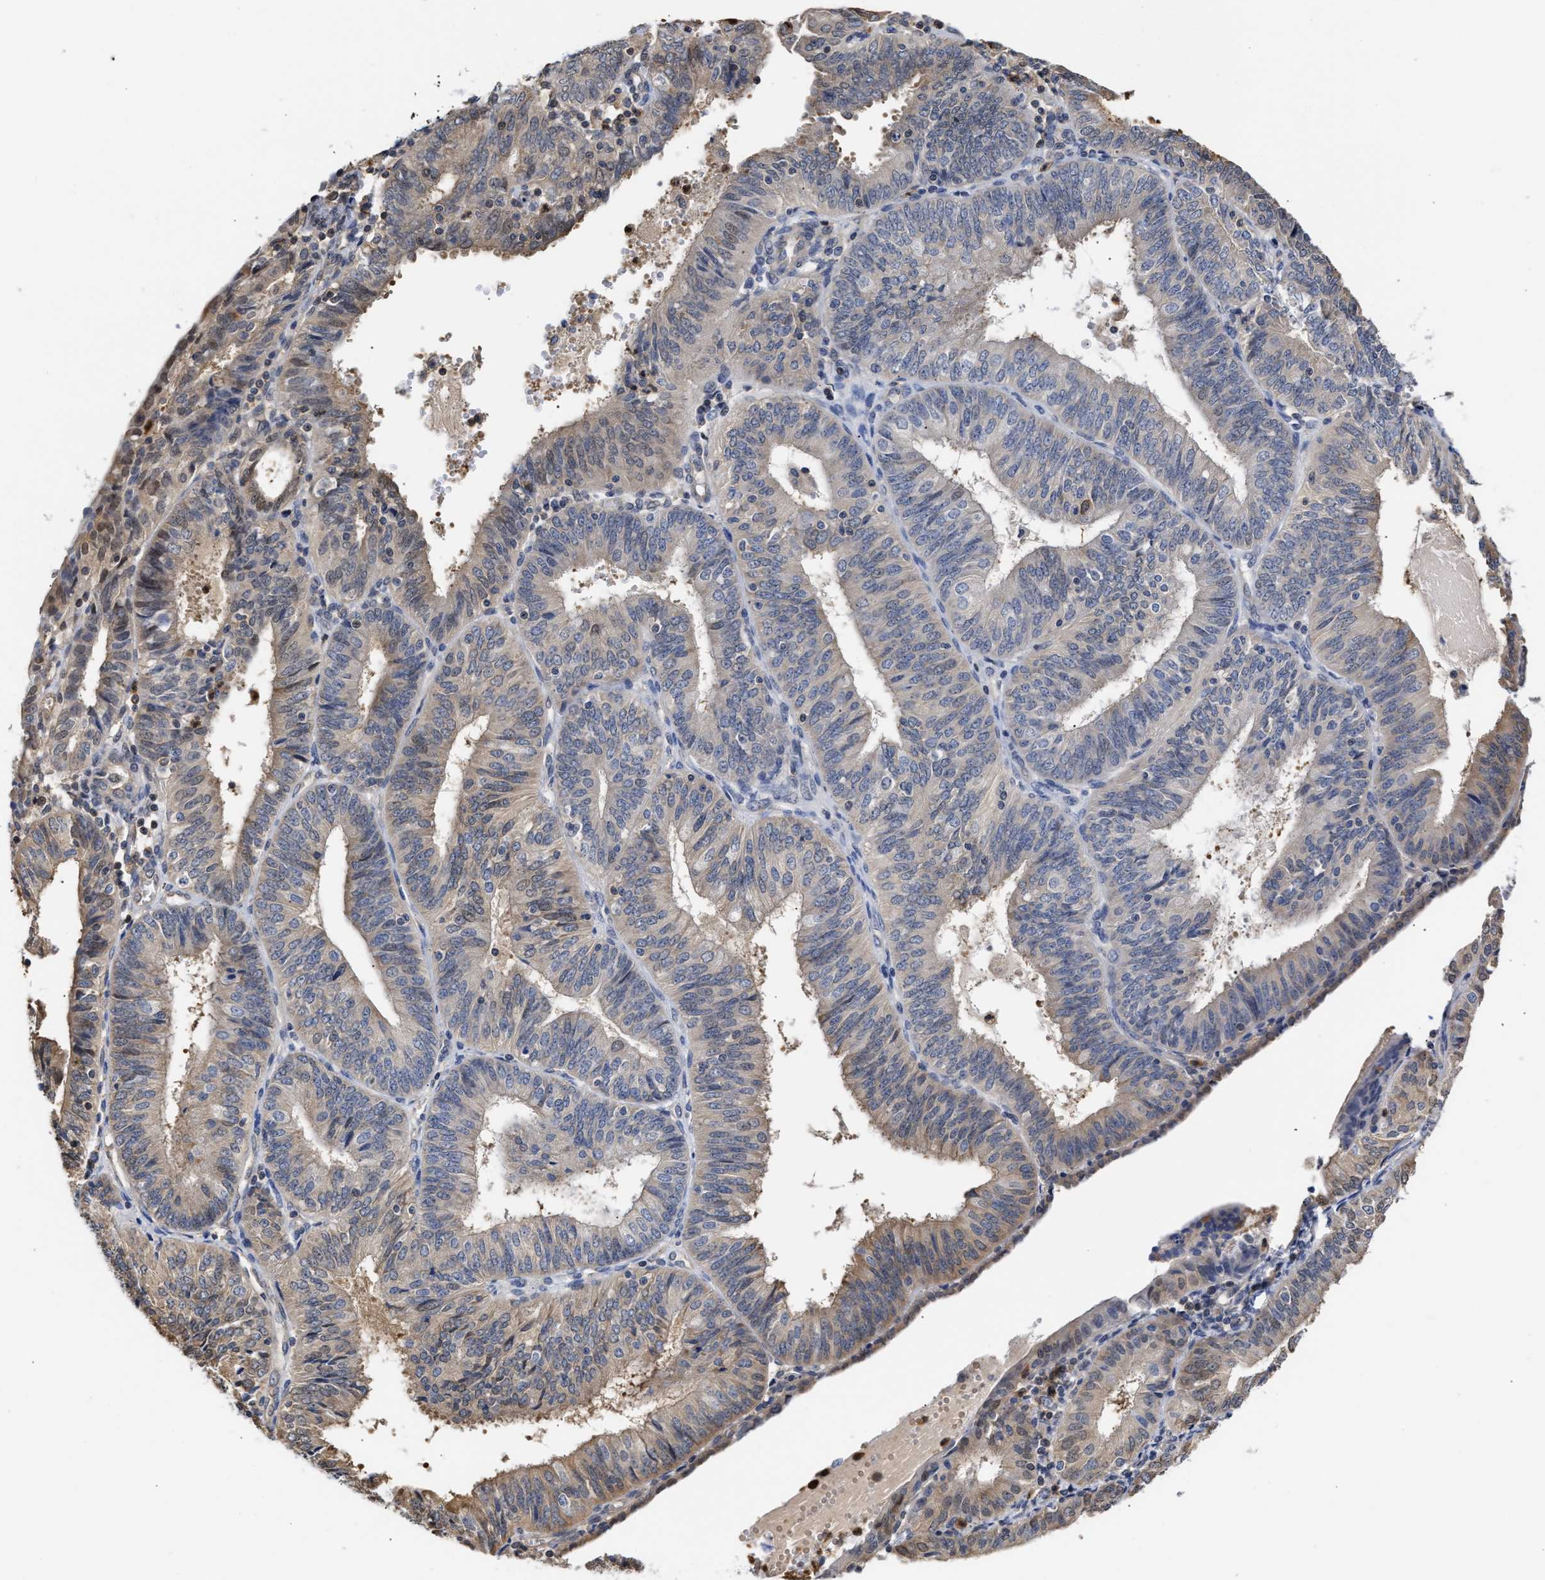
{"staining": {"intensity": "moderate", "quantity": "<25%", "location": "cytoplasmic/membranous,nuclear"}, "tissue": "endometrial cancer", "cell_type": "Tumor cells", "image_type": "cancer", "snomed": [{"axis": "morphology", "description": "Adenocarcinoma, NOS"}, {"axis": "topography", "description": "Endometrium"}], "caption": "High-power microscopy captured an IHC image of endometrial cancer (adenocarcinoma), revealing moderate cytoplasmic/membranous and nuclear expression in approximately <25% of tumor cells. Using DAB (brown) and hematoxylin (blue) stains, captured at high magnification using brightfield microscopy.", "gene": "KLHDC1", "patient": {"sex": "female", "age": 58}}